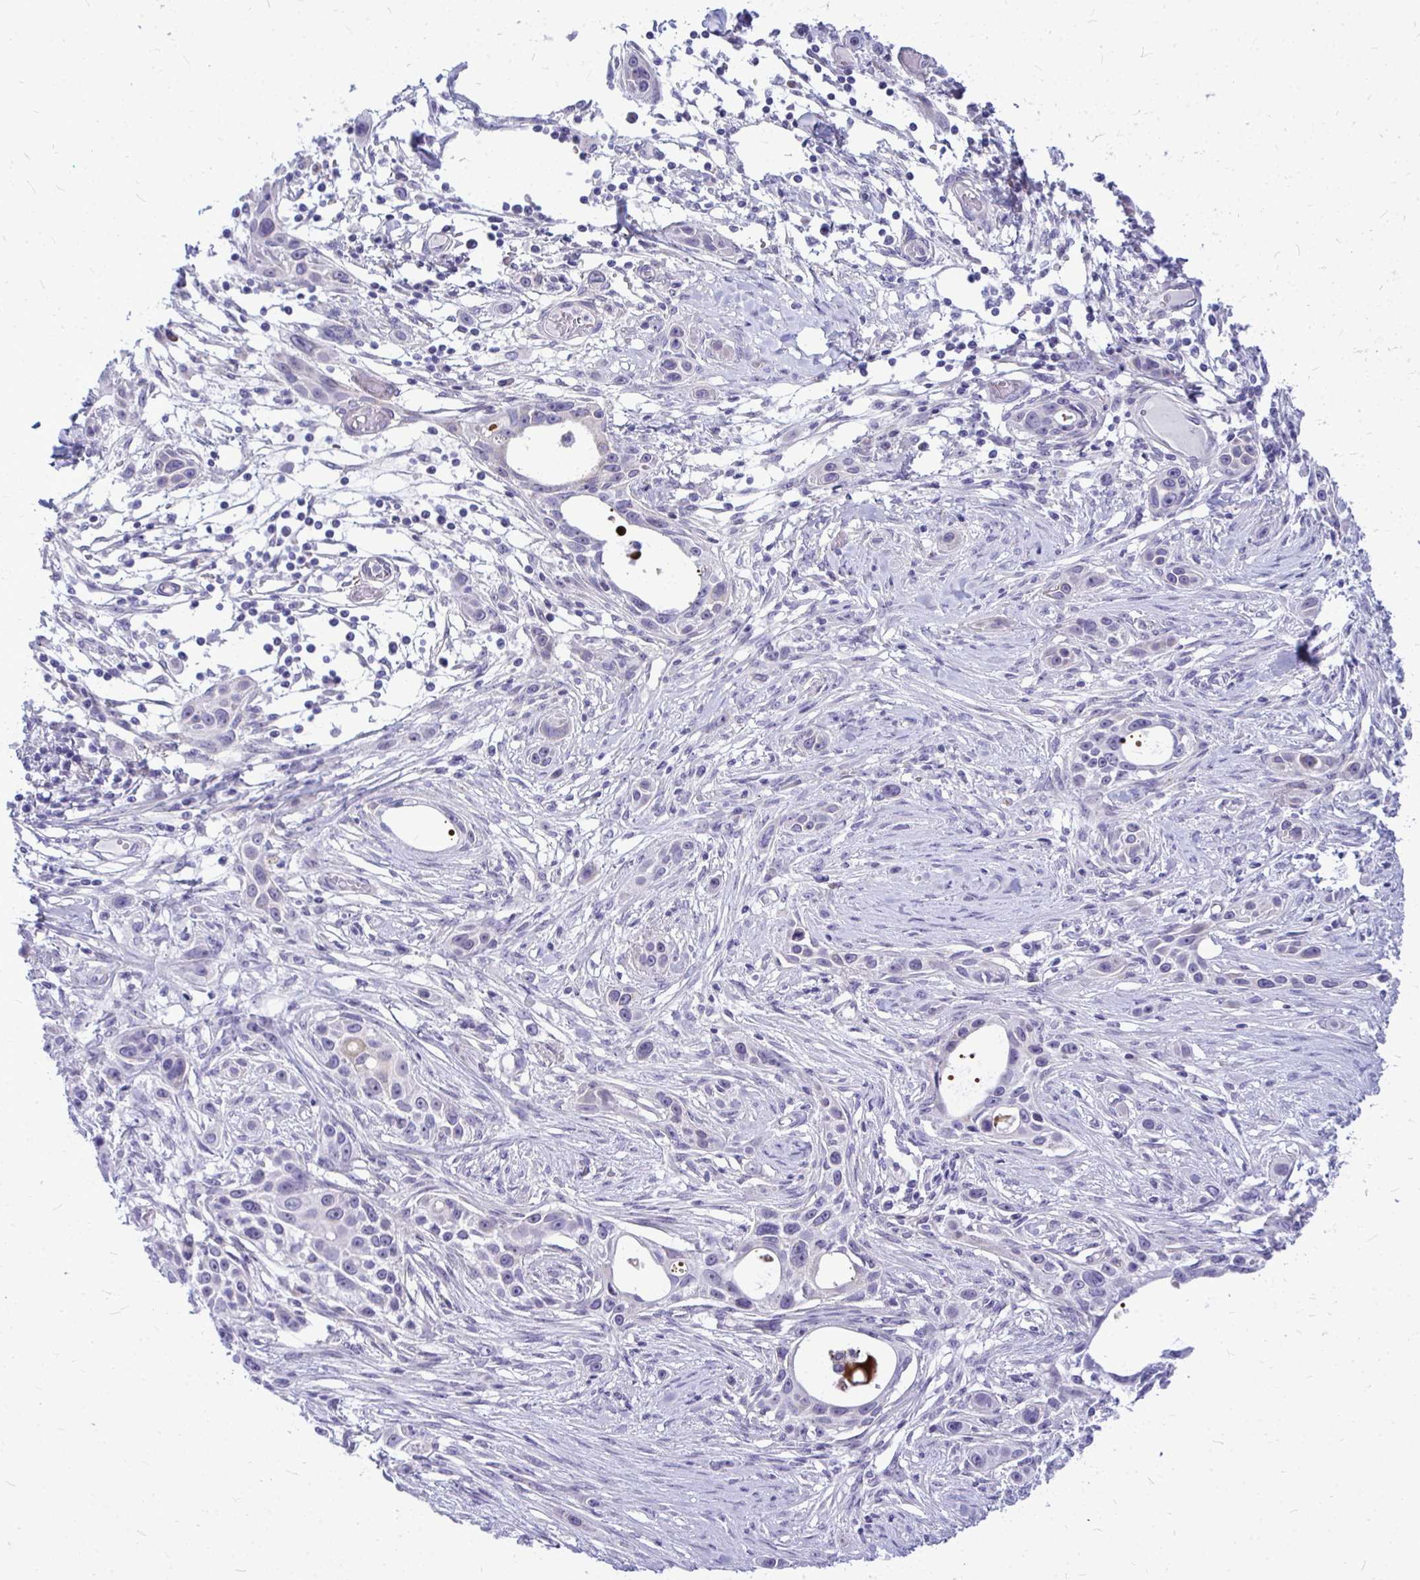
{"staining": {"intensity": "negative", "quantity": "none", "location": "none"}, "tissue": "skin cancer", "cell_type": "Tumor cells", "image_type": "cancer", "snomed": [{"axis": "morphology", "description": "Squamous cell carcinoma, NOS"}, {"axis": "topography", "description": "Skin"}], "caption": "Immunohistochemical staining of human squamous cell carcinoma (skin) displays no significant positivity in tumor cells.", "gene": "ZSCAN25", "patient": {"sex": "female", "age": 69}}